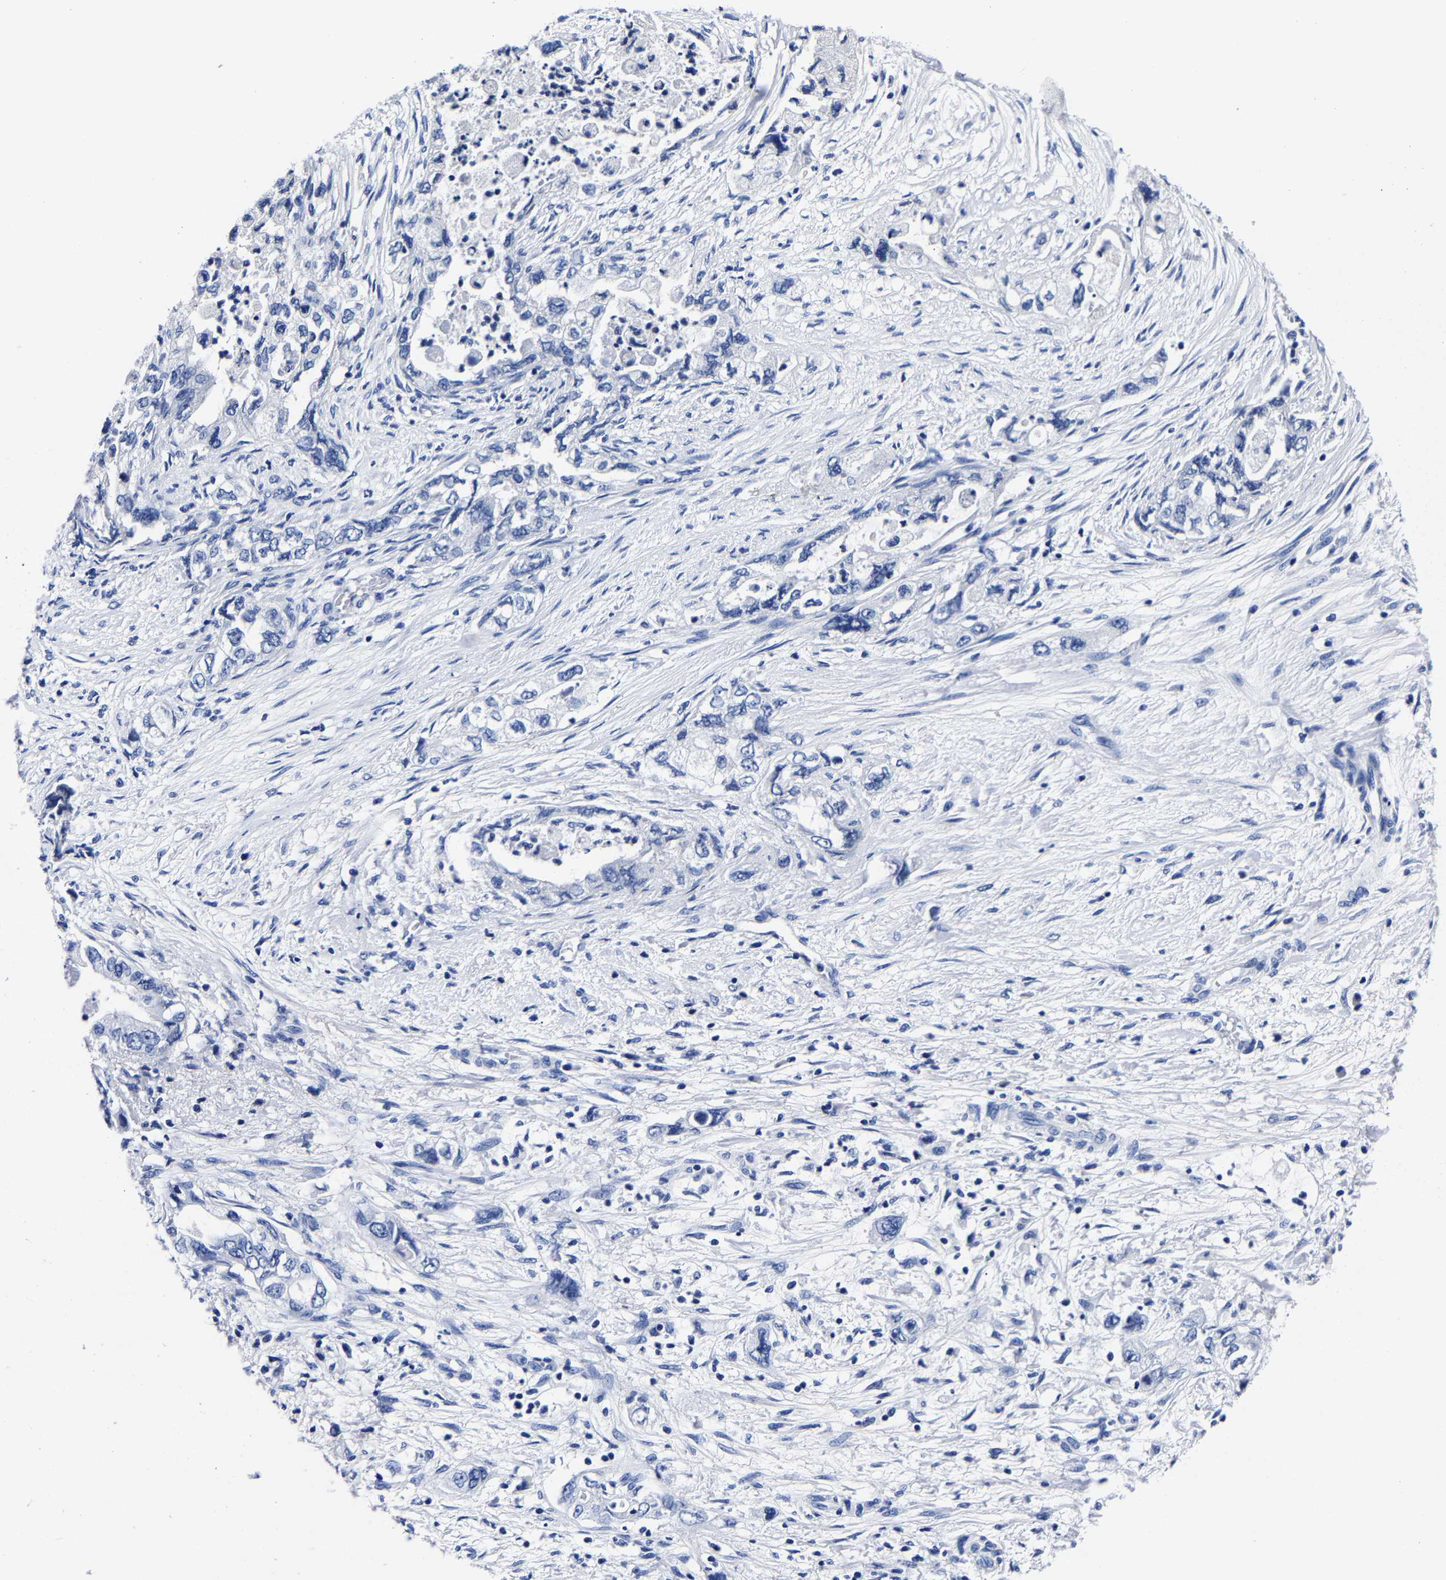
{"staining": {"intensity": "negative", "quantity": "none", "location": "none"}, "tissue": "pancreatic cancer", "cell_type": "Tumor cells", "image_type": "cancer", "snomed": [{"axis": "morphology", "description": "Adenocarcinoma, NOS"}, {"axis": "topography", "description": "Pancreas"}], "caption": "Adenocarcinoma (pancreatic) stained for a protein using immunohistochemistry (IHC) displays no expression tumor cells.", "gene": "CPA2", "patient": {"sex": "female", "age": 73}}